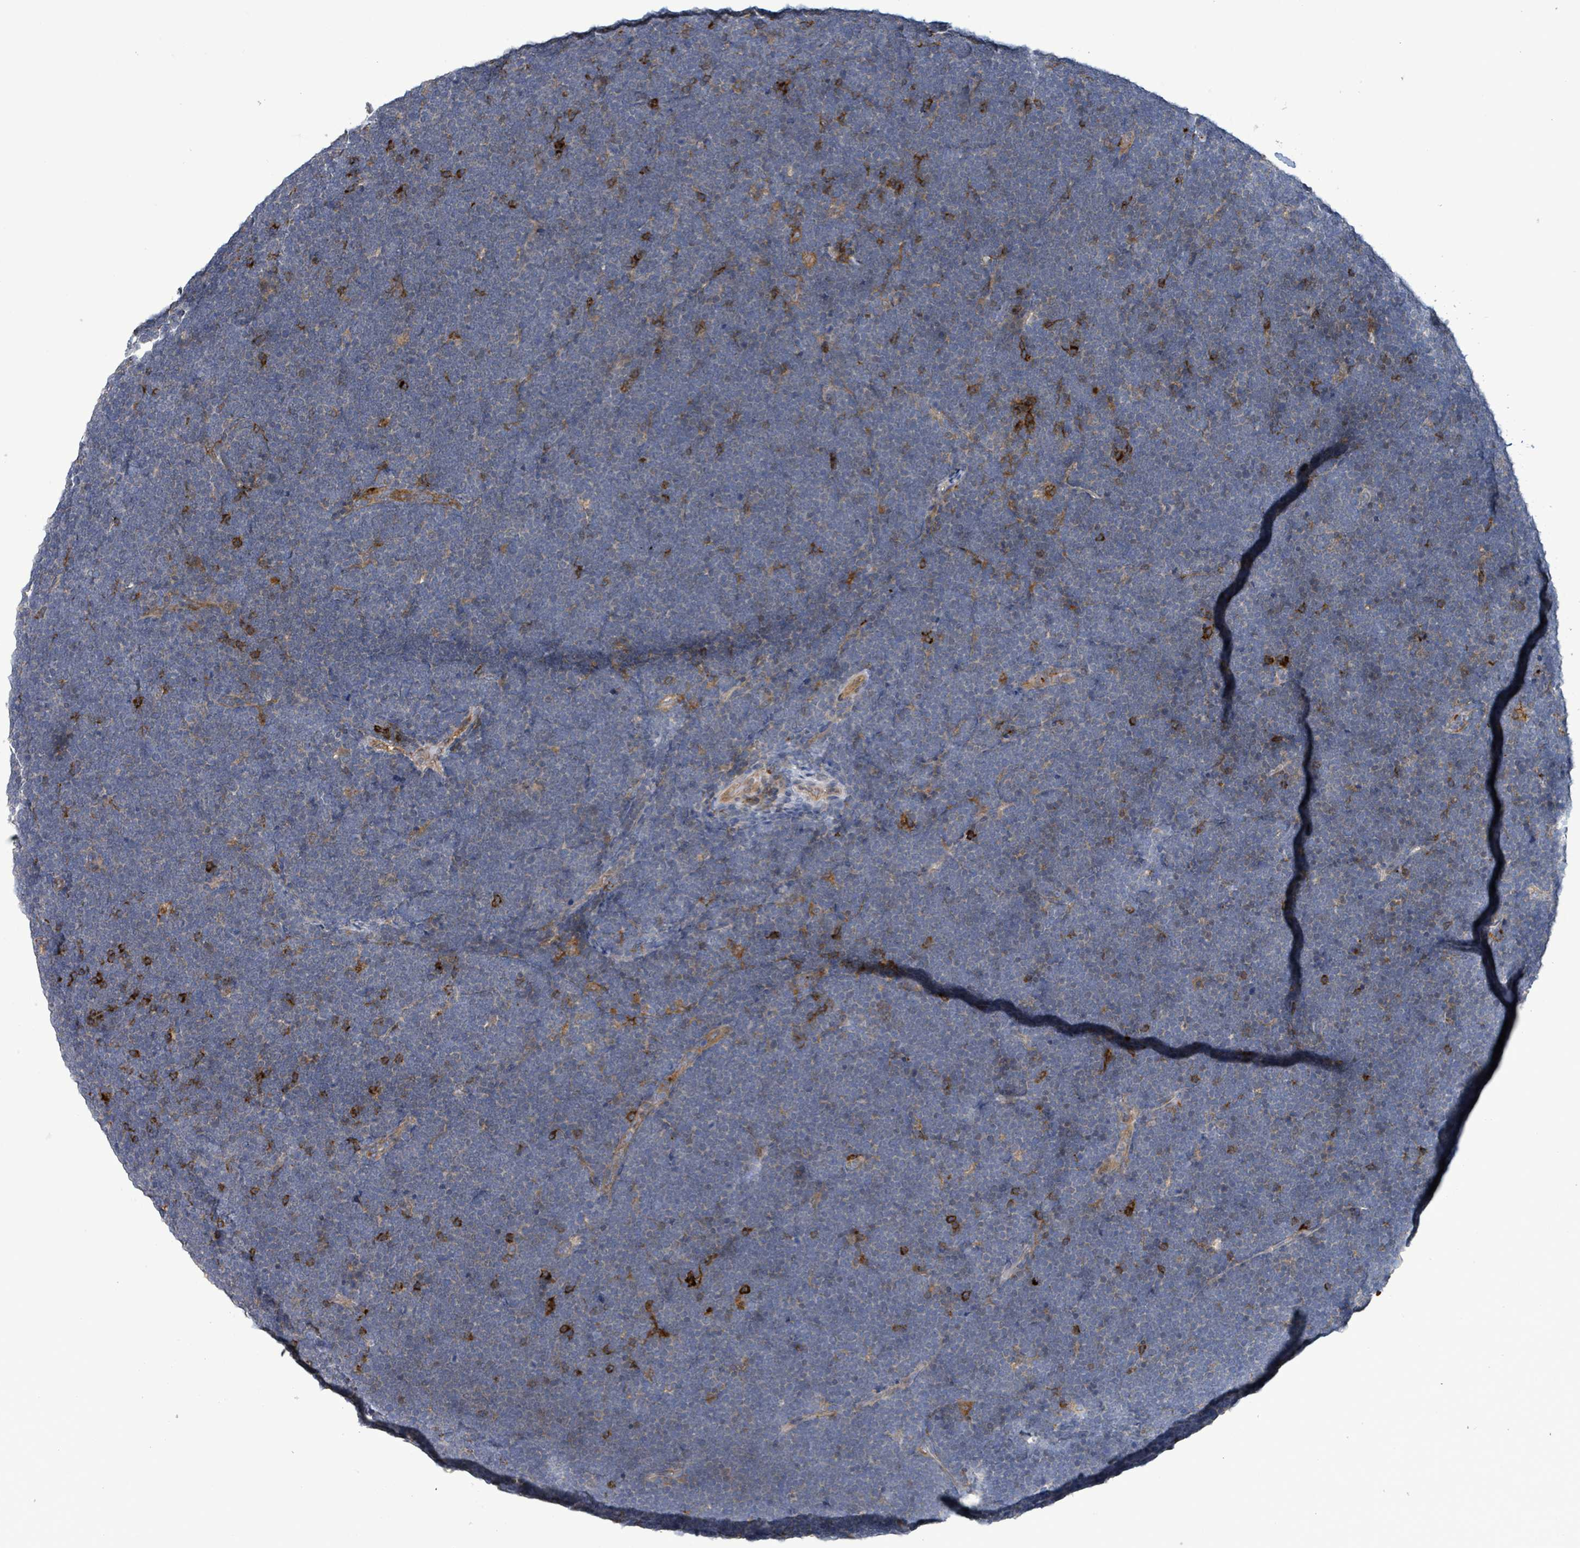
{"staining": {"intensity": "negative", "quantity": "none", "location": "none"}, "tissue": "lymphoma", "cell_type": "Tumor cells", "image_type": "cancer", "snomed": [{"axis": "morphology", "description": "Malignant lymphoma, non-Hodgkin's type, High grade"}, {"axis": "topography", "description": "Lymph node"}], "caption": "Immunohistochemistry (IHC) of malignant lymphoma, non-Hodgkin's type (high-grade) reveals no expression in tumor cells.", "gene": "PLAAT1", "patient": {"sex": "male", "age": 13}}